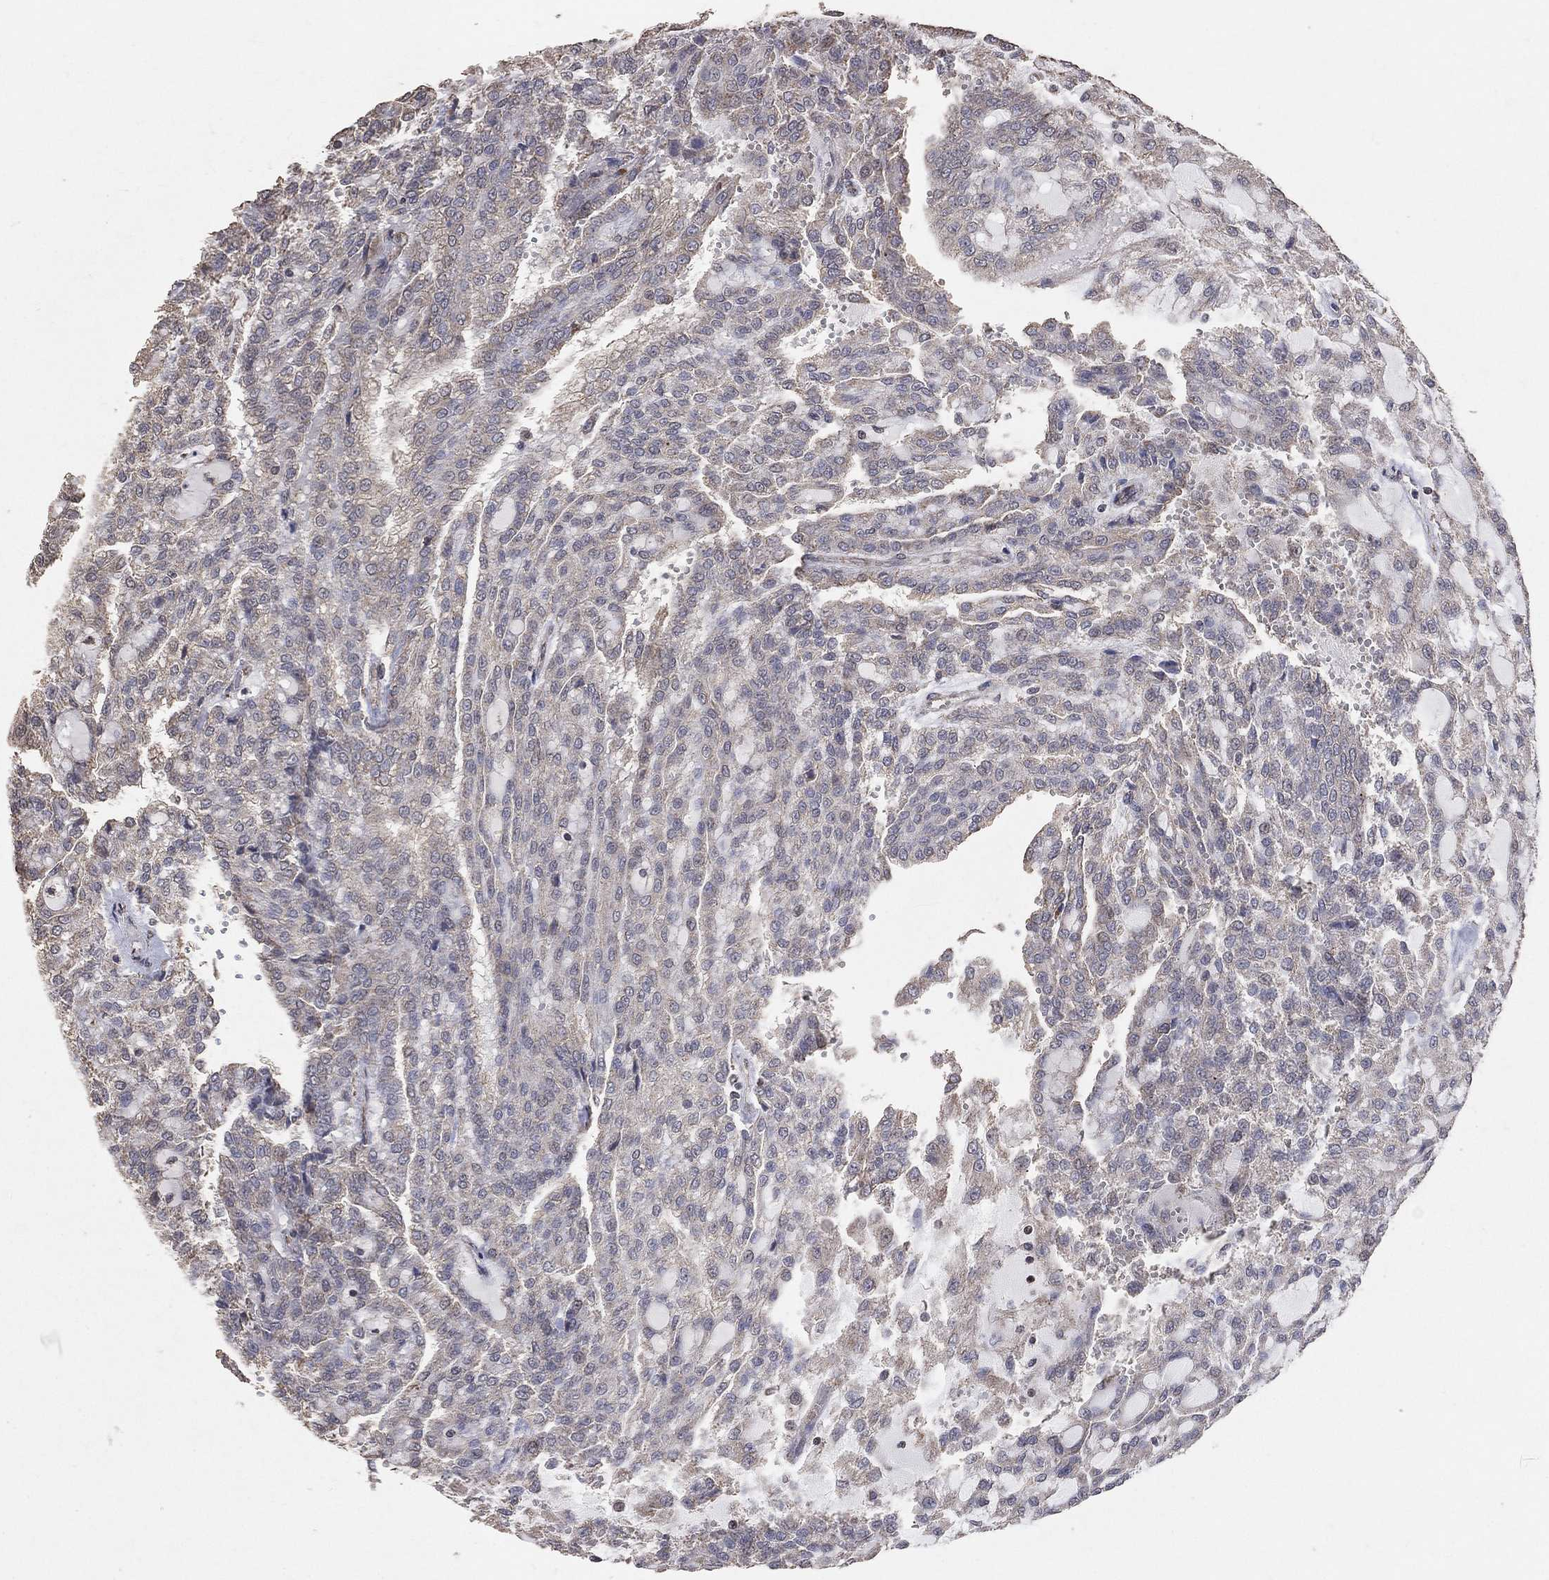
{"staining": {"intensity": "negative", "quantity": "none", "location": "none"}, "tissue": "renal cancer", "cell_type": "Tumor cells", "image_type": "cancer", "snomed": [{"axis": "morphology", "description": "Adenocarcinoma, NOS"}, {"axis": "topography", "description": "Kidney"}], "caption": "Immunohistochemistry (IHC) image of human renal cancer (adenocarcinoma) stained for a protein (brown), which demonstrates no expression in tumor cells. (Brightfield microscopy of DAB immunohistochemistry at high magnification).", "gene": "LY6K", "patient": {"sex": "male", "age": 63}}